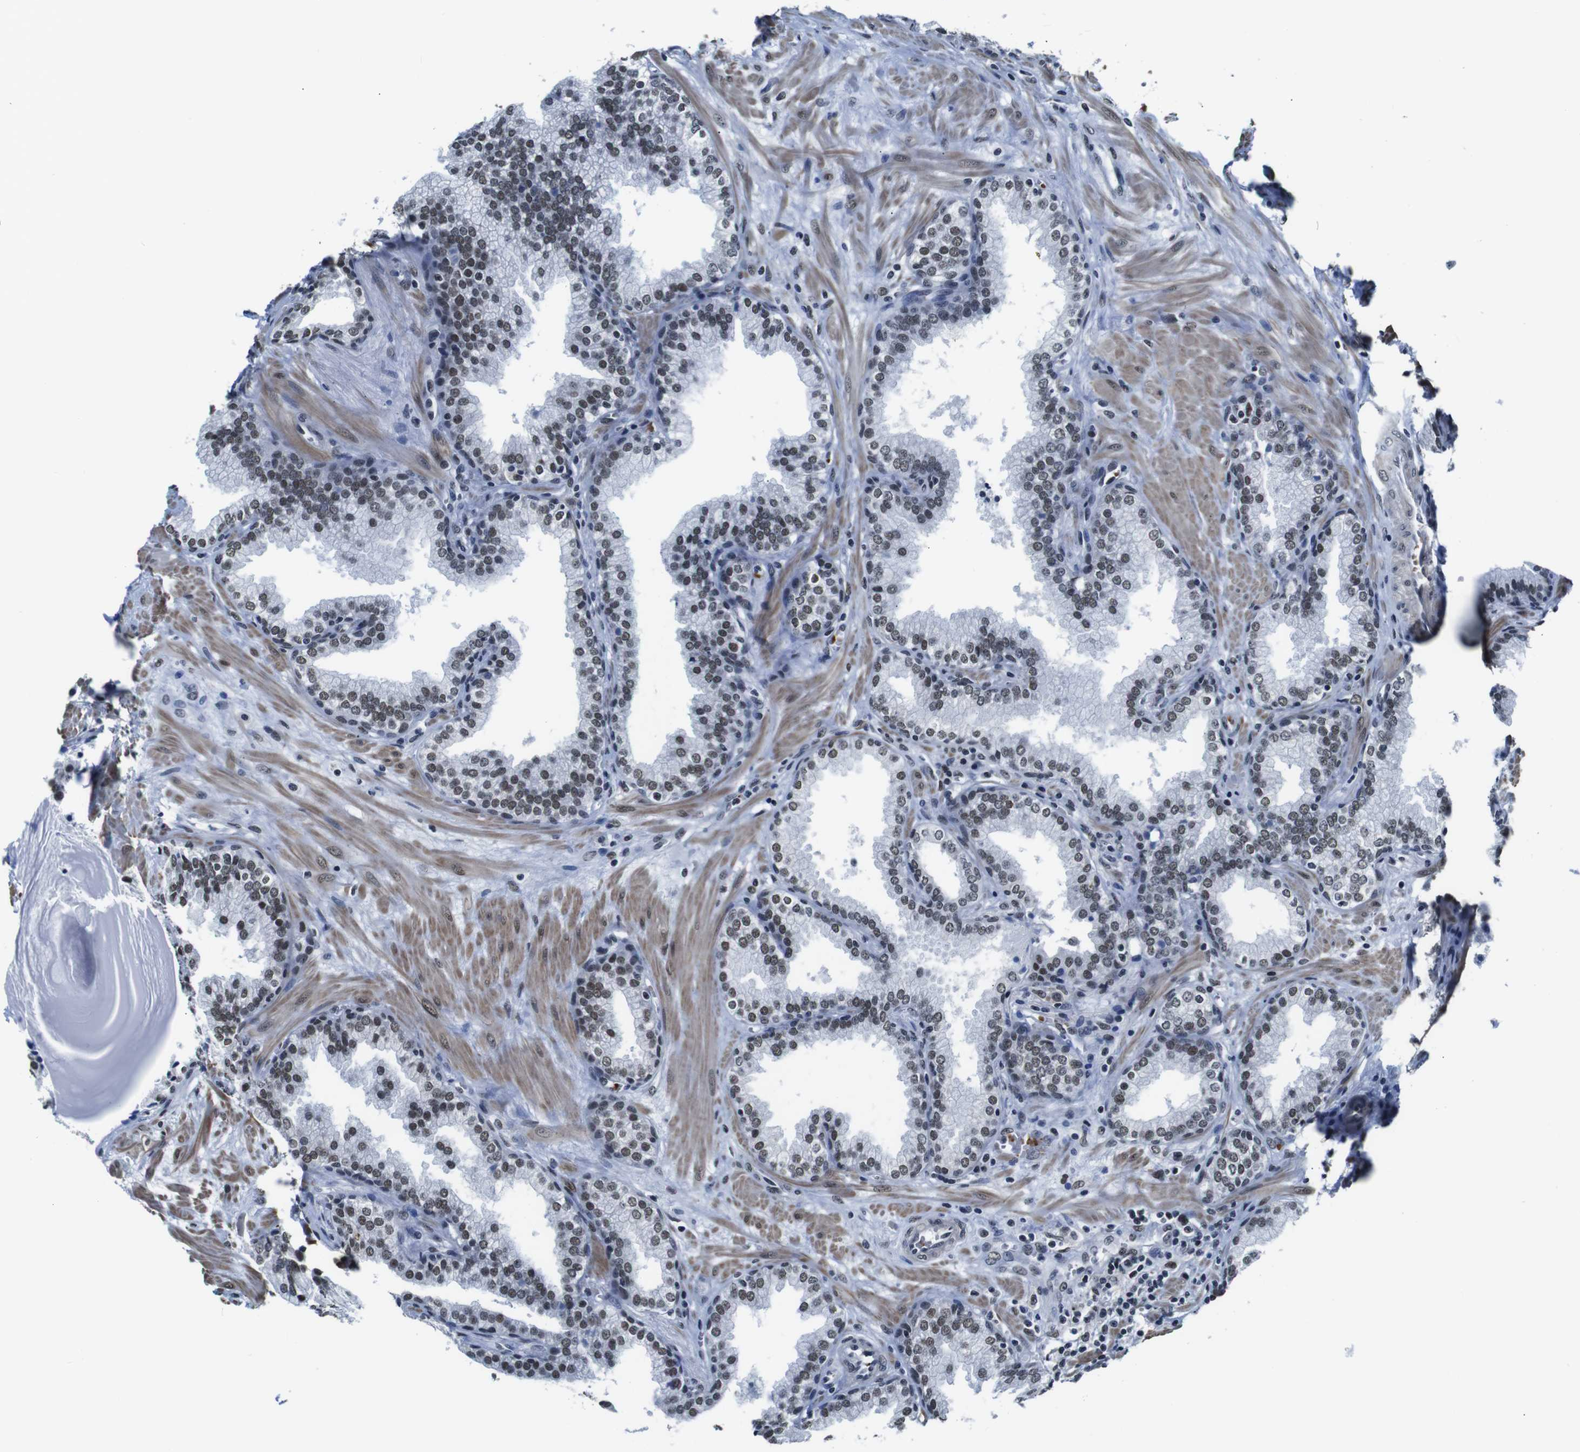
{"staining": {"intensity": "weak", "quantity": ">75%", "location": "nuclear"}, "tissue": "prostate", "cell_type": "Glandular cells", "image_type": "normal", "snomed": [{"axis": "morphology", "description": "Normal tissue, NOS"}, {"axis": "topography", "description": "Prostate"}], "caption": "Immunohistochemical staining of normal prostate reveals low levels of weak nuclear expression in approximately >75% of glandular cells.", "gene": "ILDR2", "patient": {"sex": "male", "age": 51}}